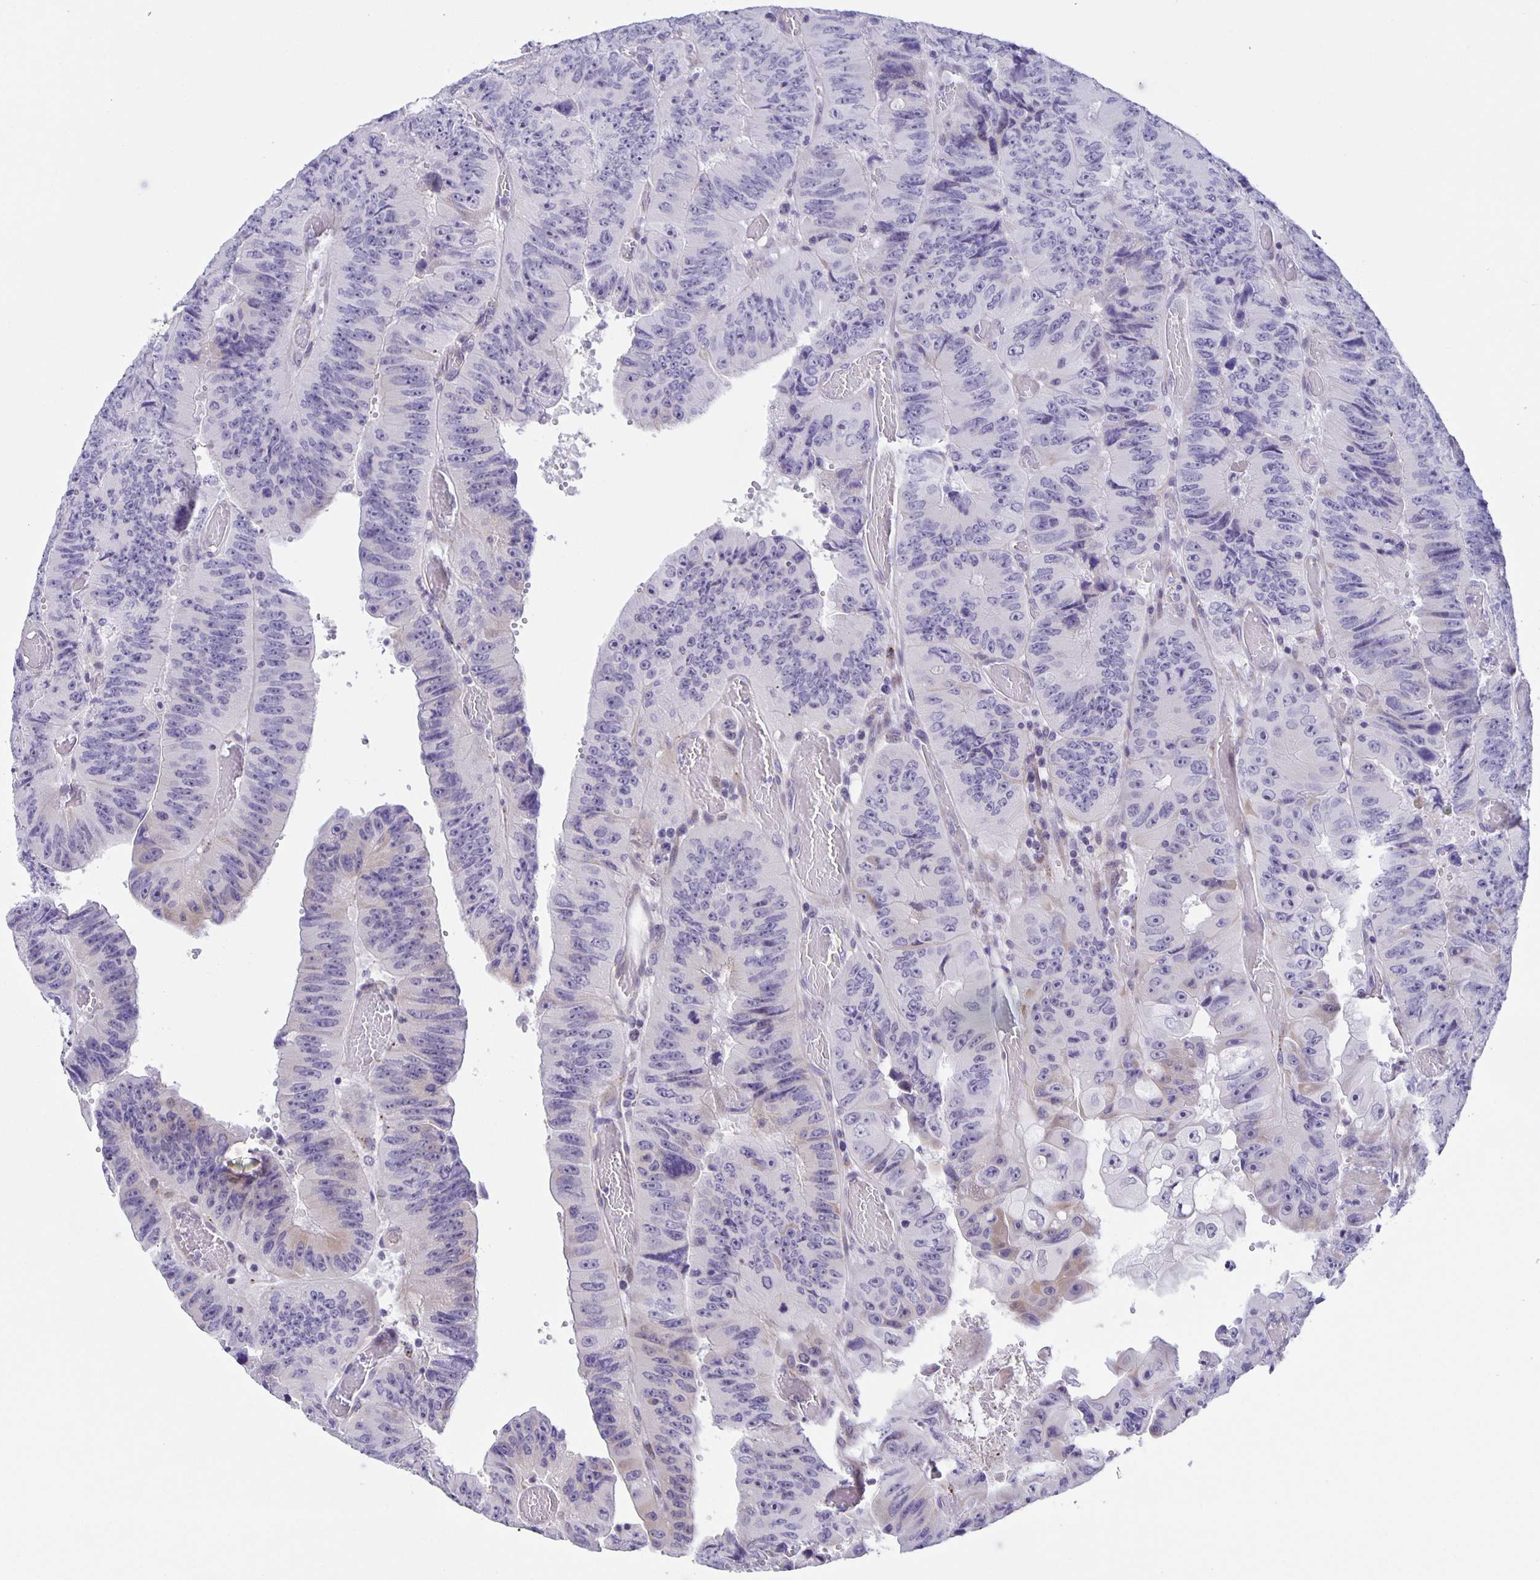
{"staining": {"intensity": "negative", "quantity": "none", "location": "none"}, "tissue": "colorectal cancer", "cell_type": "Tumor cells", "image_type": "cancer", "snomed": [{"axis": "morphology", "description": "Adenocarcinoma, NOS"}, {"axis": "topography", "description": "Colon"}], "caption": "Colorectal cancer was stained to show a protein in brown. There is no significant expression in tumor cells. The staining is performed using DAB (3,3'-diaminobenzidine) brown chromogen with nuclei counter-stained in using hematoxylin.", "gene": "PHRF1", "patient": {"sex": "female", "age": 84}}